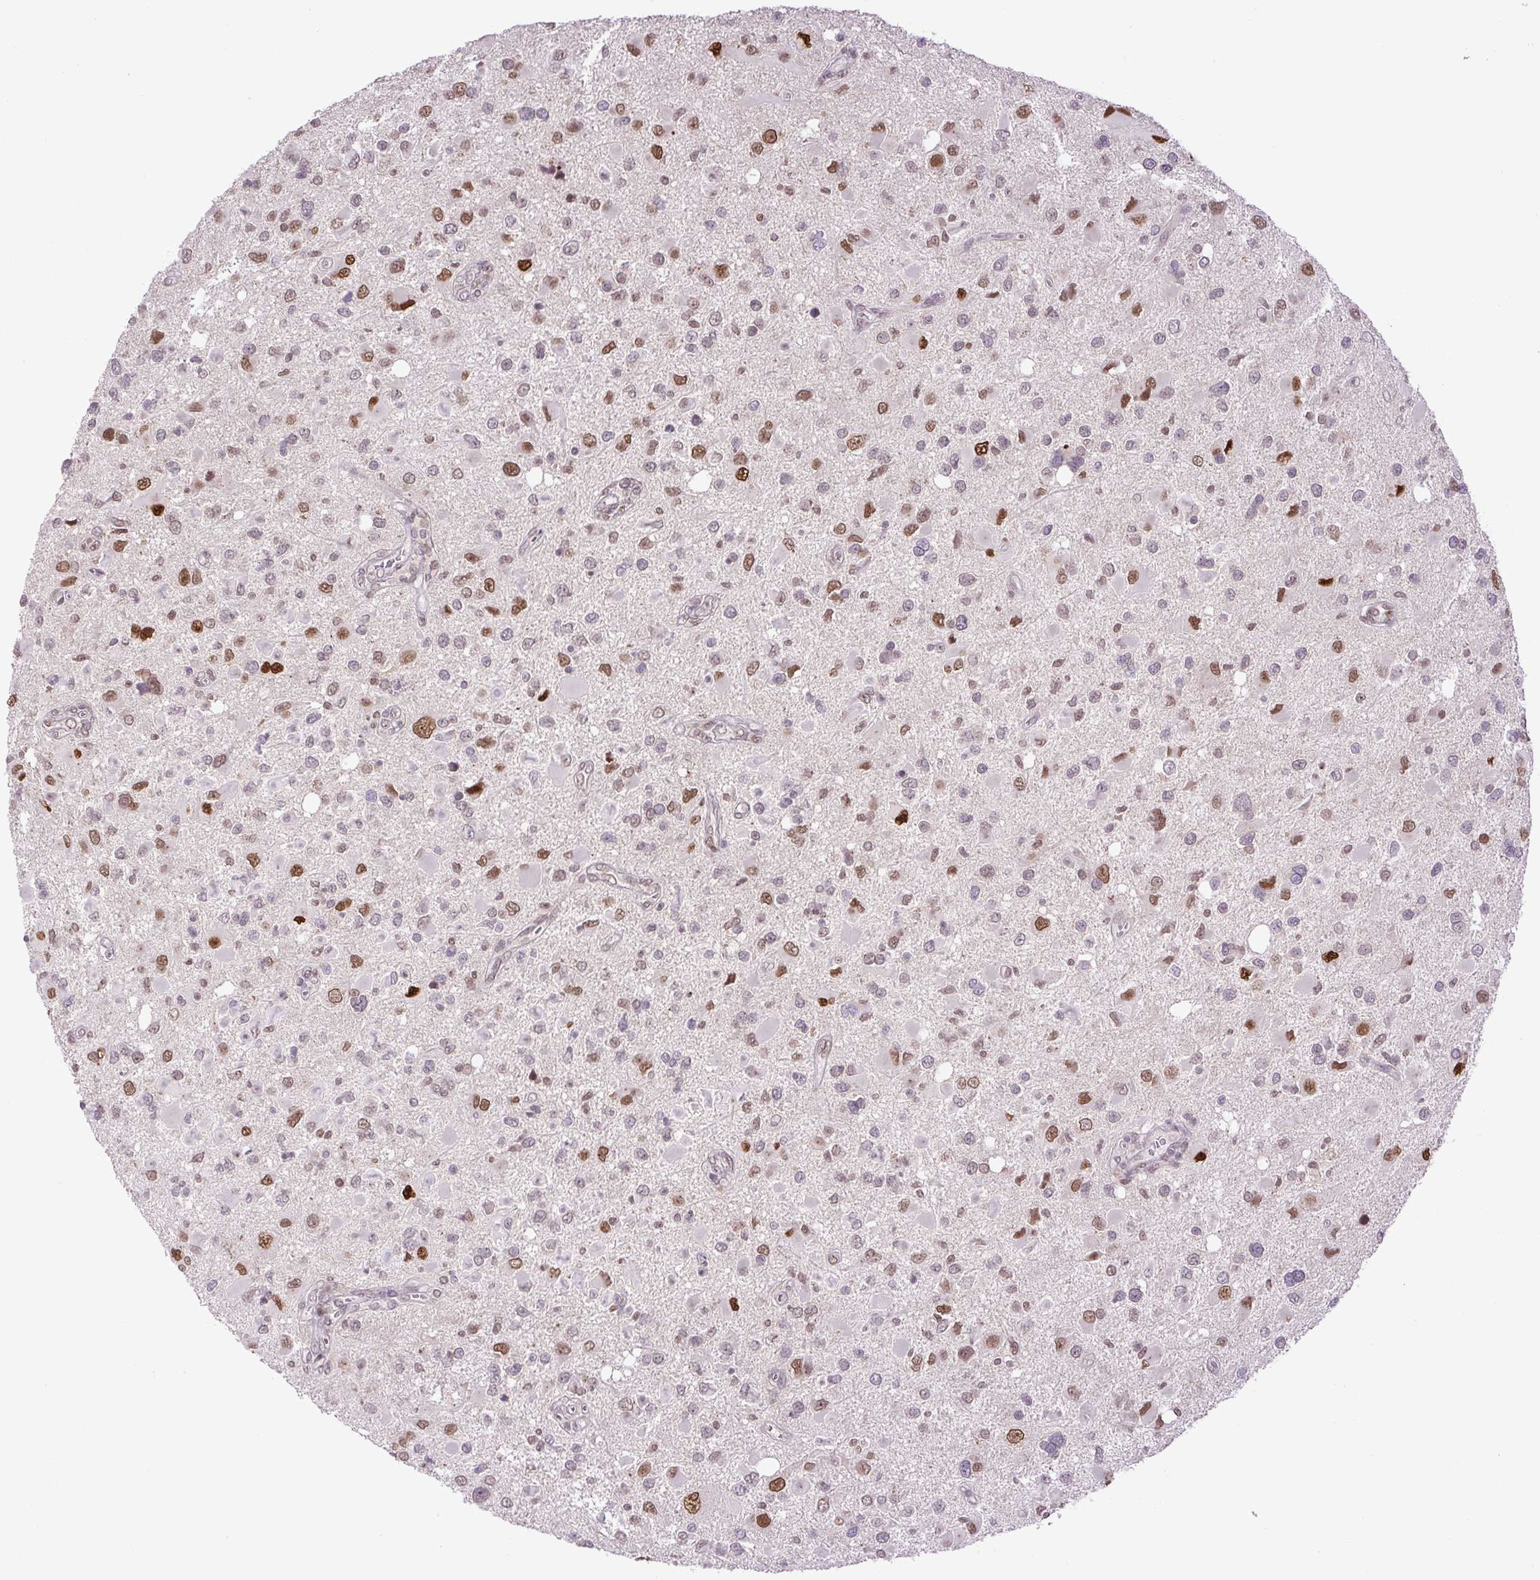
{"staining": {"intensity": "moderate", "quantity": "25%-75%", "location": "nuclear"}, "tissue": "glioma", "cell_type": "Tumor cells", "image_type": "cancer", "snomed": [{"axis": "morphology", "description": "Glioma, malignant, High grade"}, {"axis": "topography", "description": "Brain"}], "caption": "Approximately 25%-75% of tumor cells in glioma exhibit moderate nuclear protein positivity as visualized by brown immunohistochemical staining.", "gene": "KPNA1", "patient": {"sex": "male", "age": 53}}